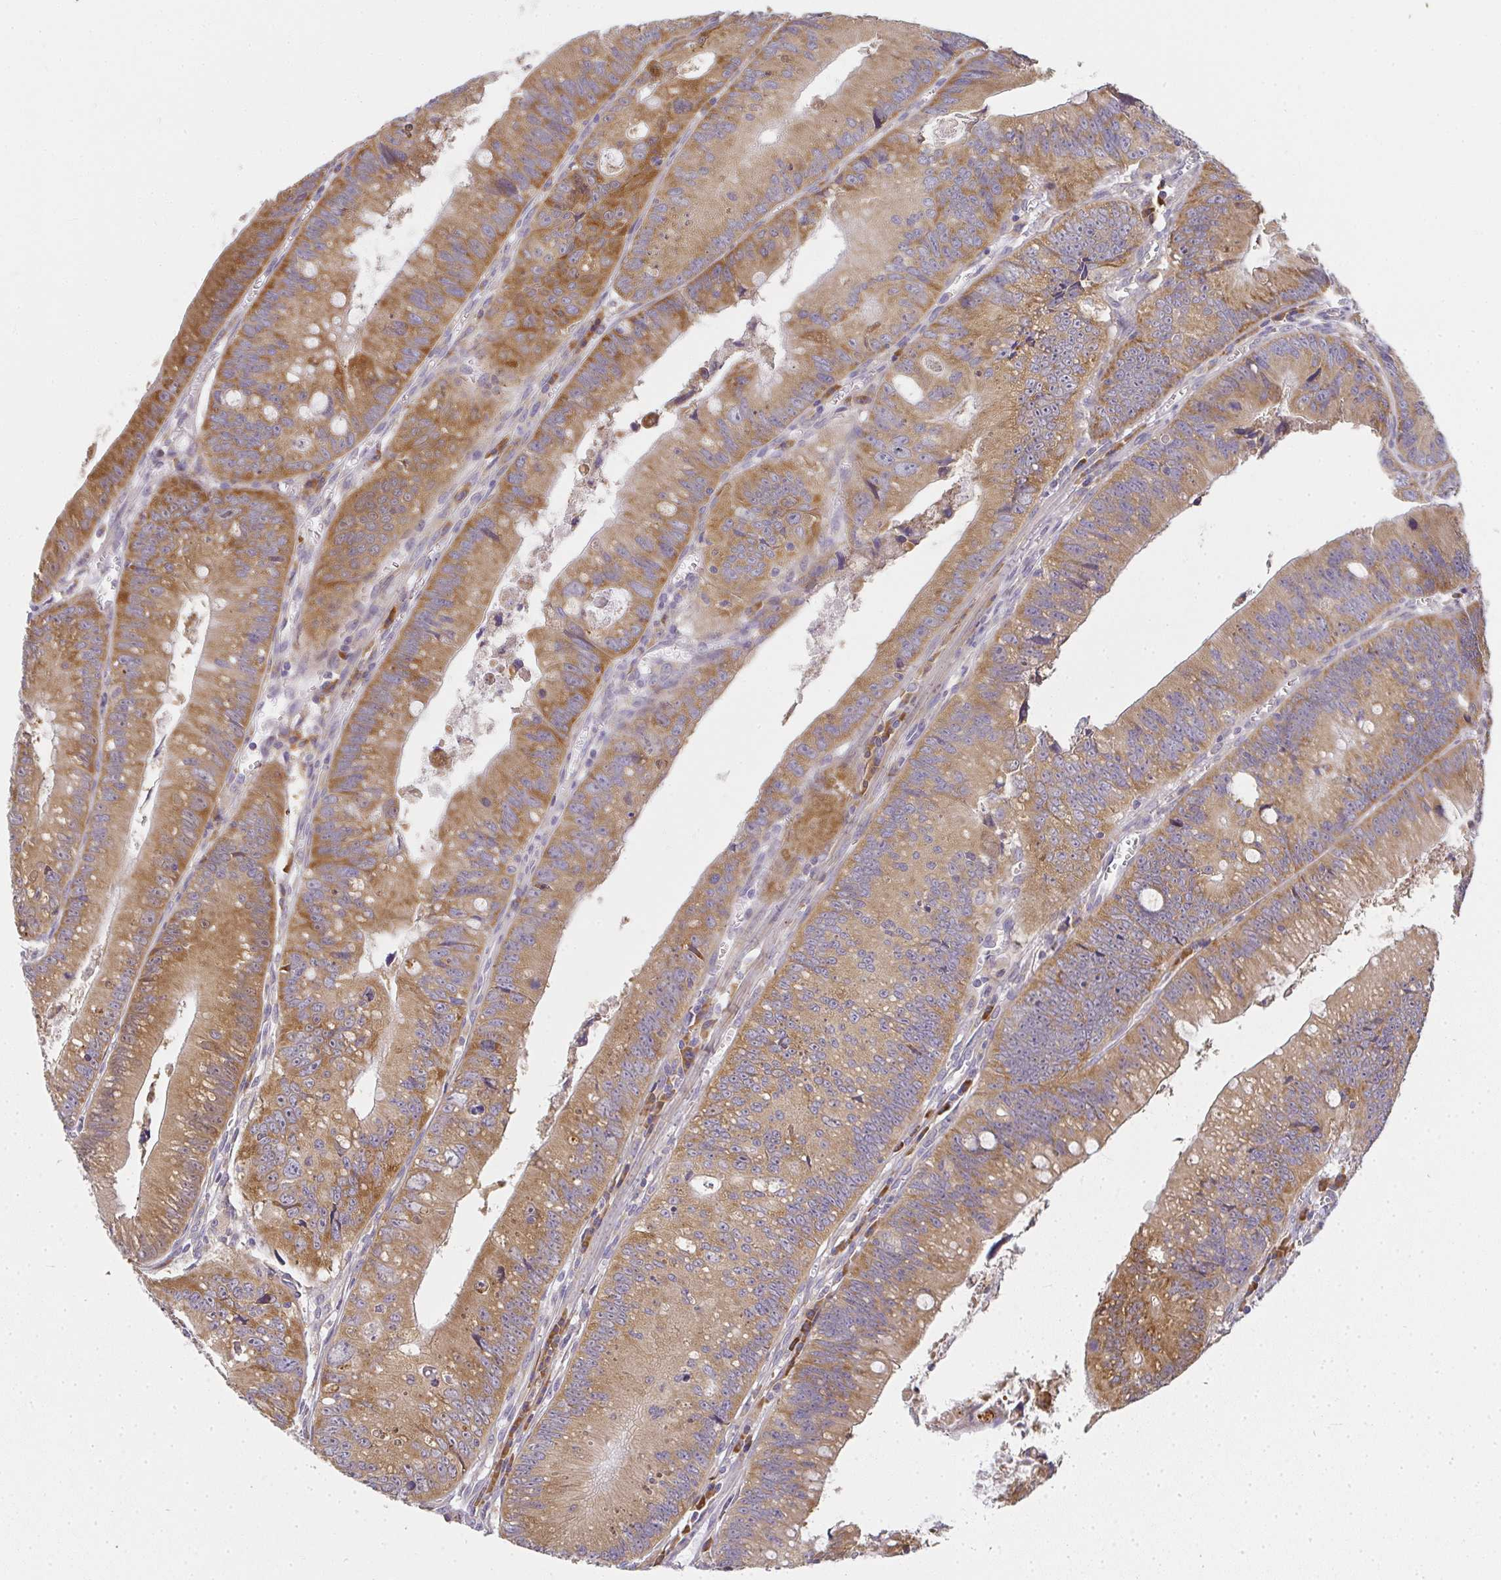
{"staining": {"intensity": "moderate", "quantity": ">75%", "location": "cytoplasmic/membranous"}, "tissue": "colorectal cancer", "cell_type": "Tumor cells", "image_type": "cancer", "snomed": [{"axis": "morphology", "description": "Adenocarcinoma, NOS"}, {"axis": "topography", "description": "Rectum"}], "caption": "Human colorectal cancer stained with a brown dye displays moderate cytoplasmic/membranous positive positivity in approximately >75% of tumor cells.", "gene": "SLC35B3", "patient": {"sex": "female", "age": 81}}